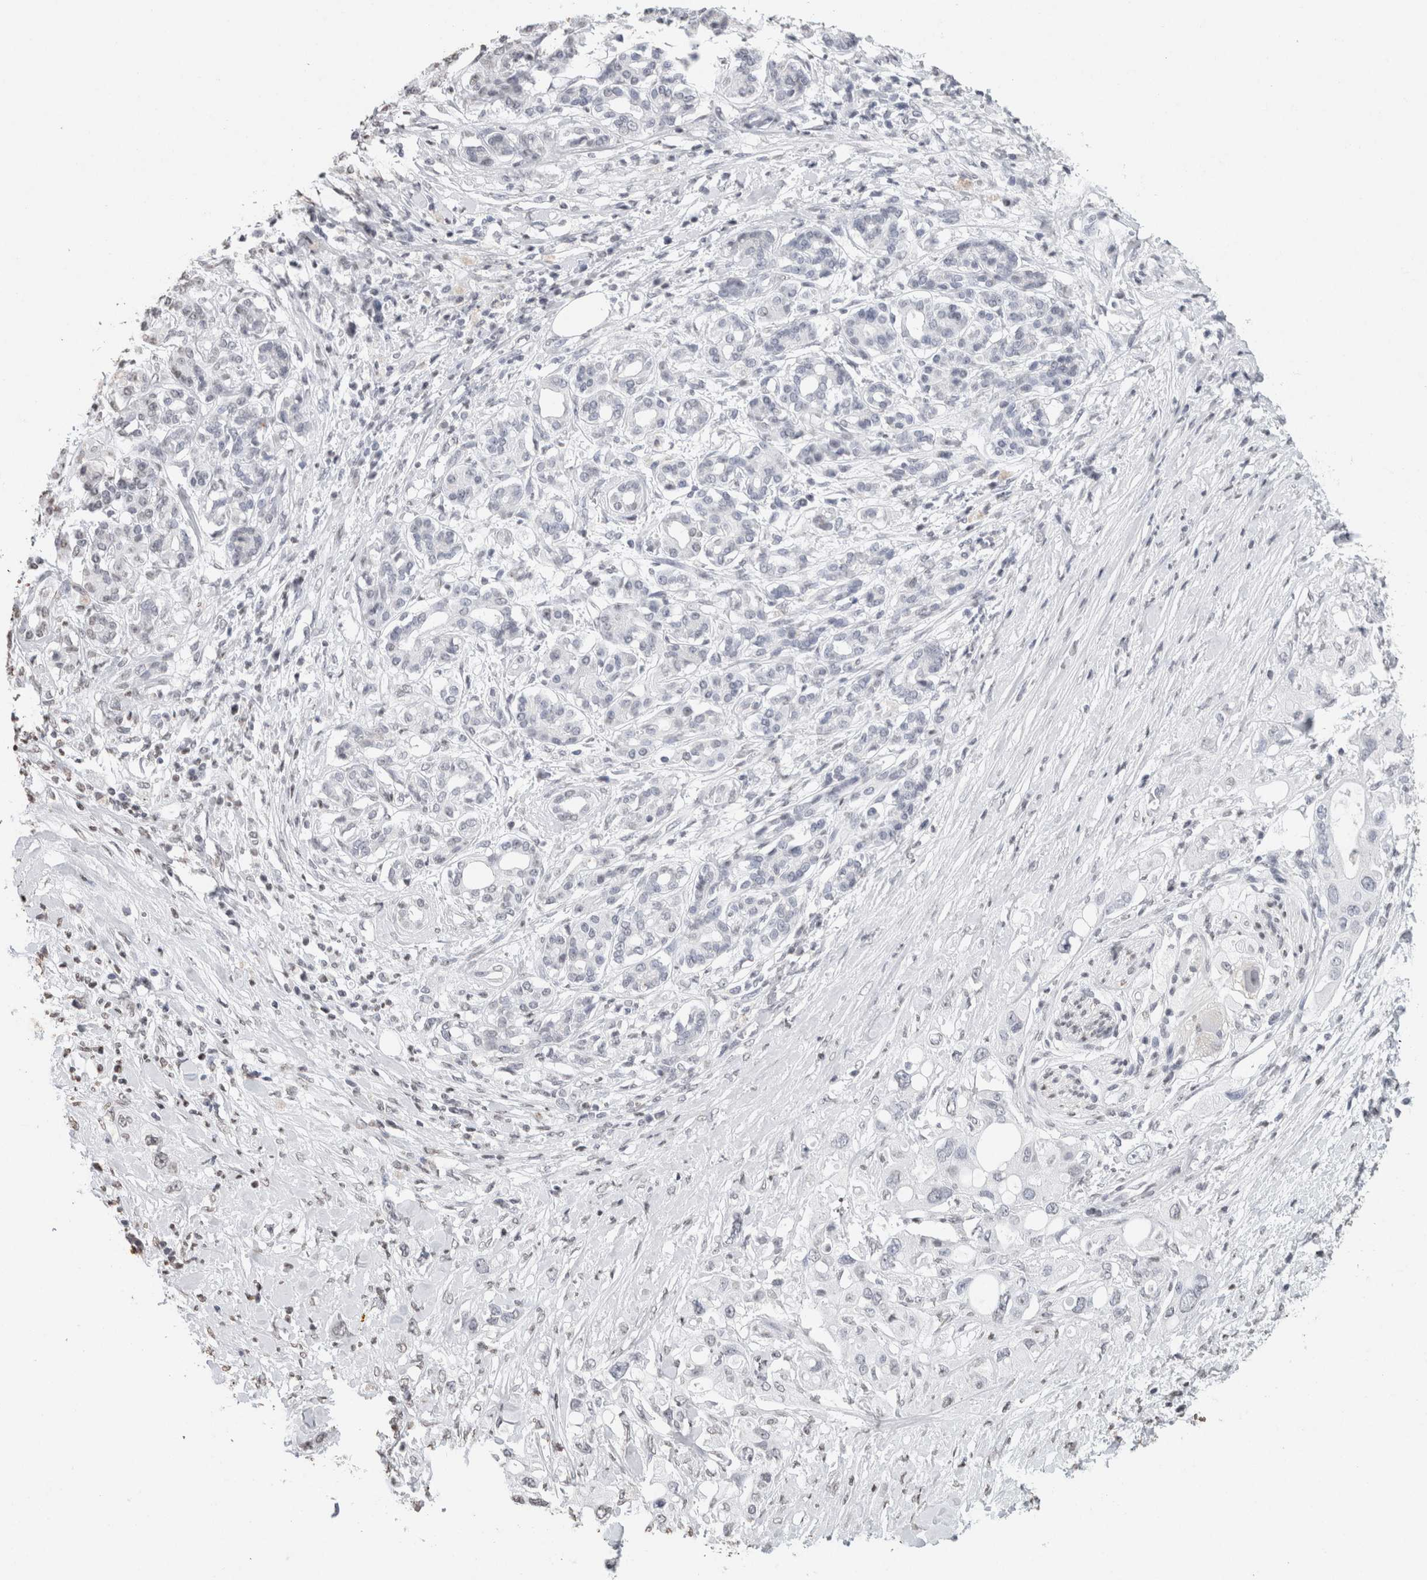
{"staining": {"intensity": "negative", "quantity": "none", "location": "none"}, "tissue": "pancreatic cancer", "cell_type": "Tumor cells", "image_type": "cancer", "snomed": [{"axis": "morphology", "description": "Adenocarcinoma, NOS"}, {"axis": "topography", "description": "Pancreas"}], "caption": "Immunohistochemistry micrograph of pancreatic cancer (adenocarcinoma) stained for a protein (brown), which displays no positivity in tumor cells. The staining is performed using DAB (3,3'-diaminobenzidine) brown chromogen with nuclei counter-stained in using hematoxylin.", "gene": "CNTN1", "patient": {"sex": "female", "age": 56}}